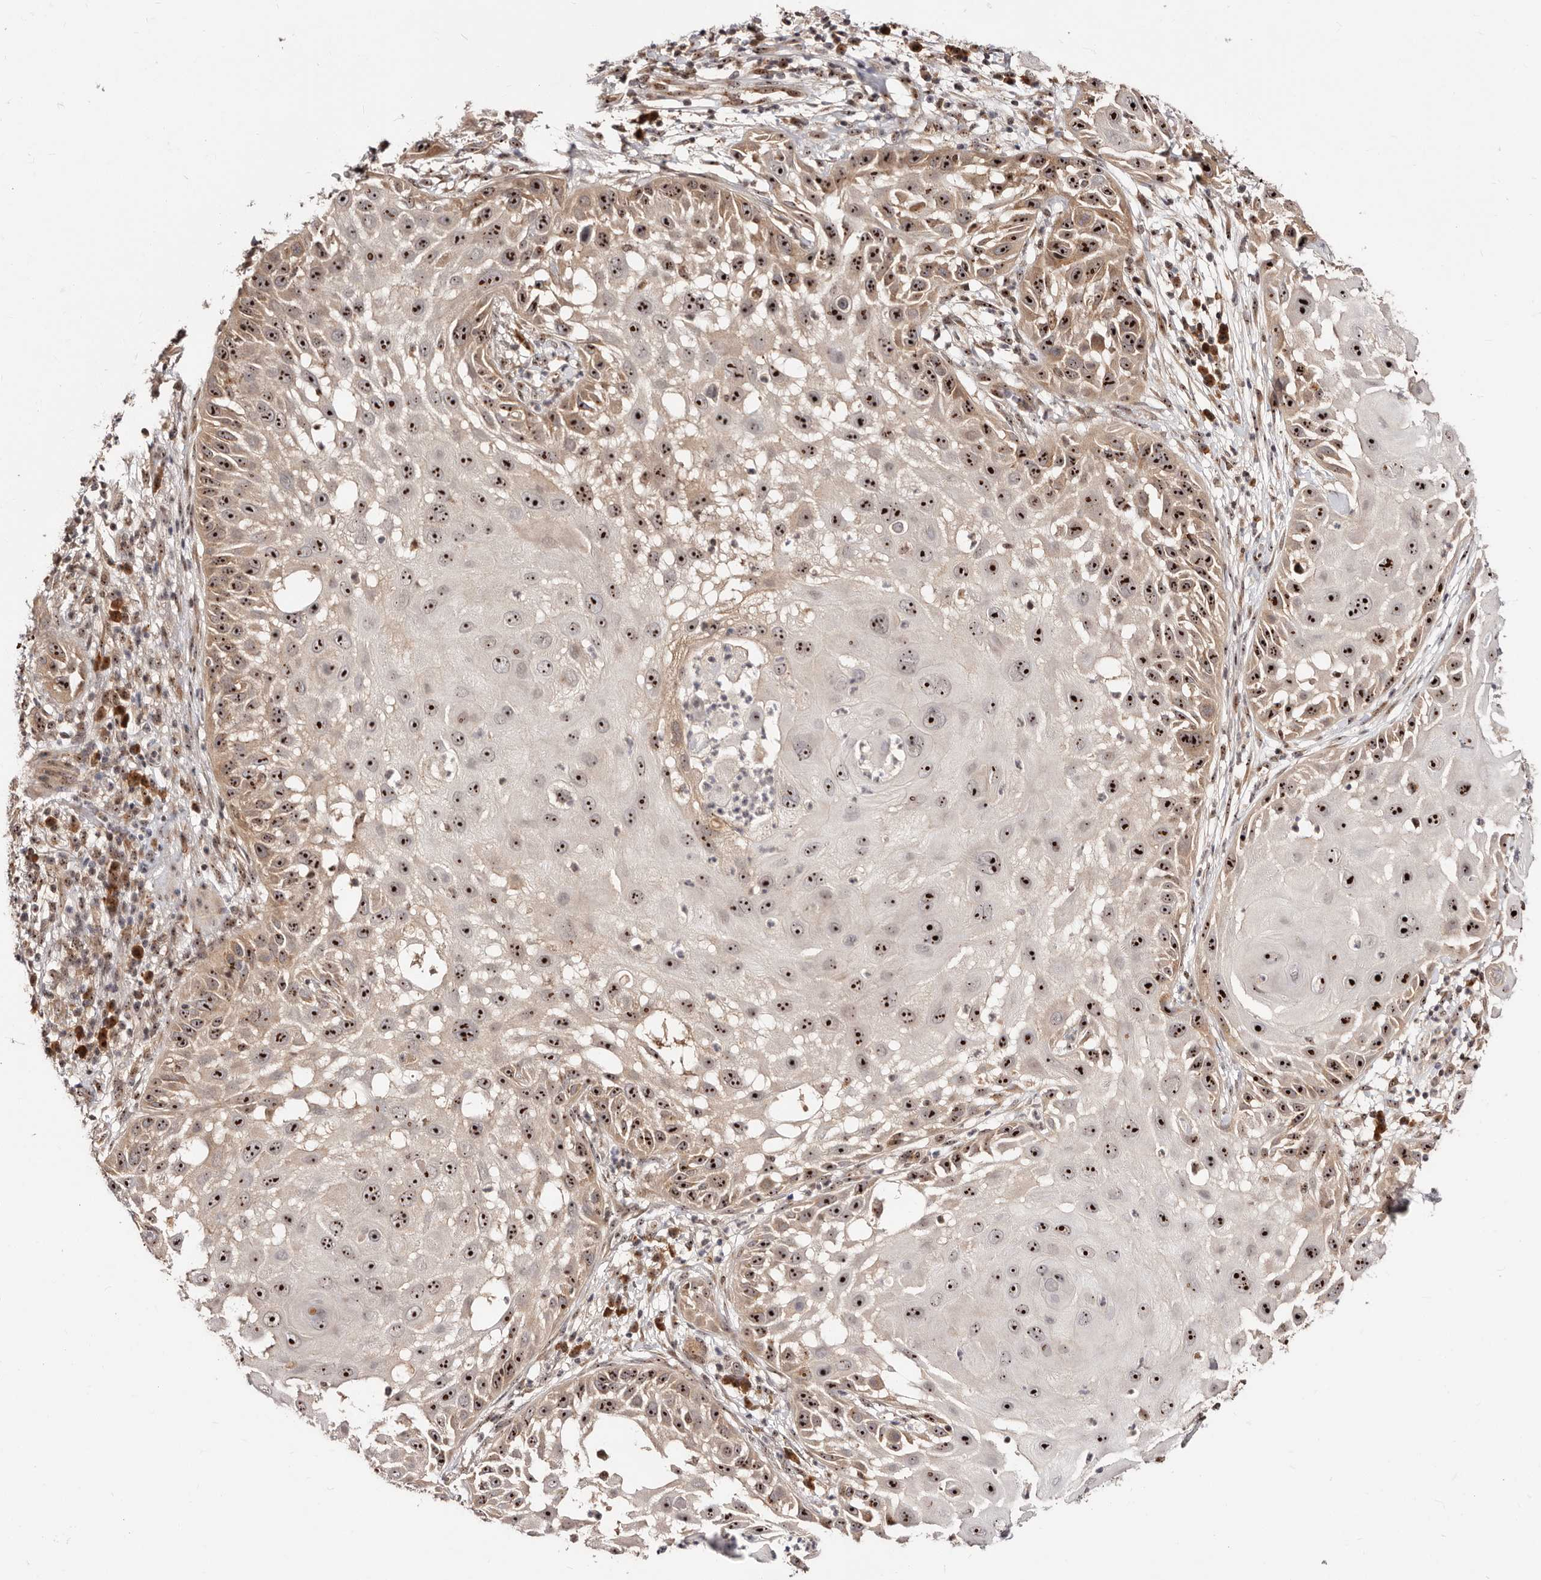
{"staining": {"intensity": "strong", "quantity": ">75%", "location": "nuclear"}, "tissue": "skin cancer", "cell_type": "Tumor cells", "image_type": "cancer", "snomed": [{"axis": "morphology", "description": "Squamous cell carcinoma, NOS"}, {"axis": "topography", "description": "Skin"}], "caption": "About >75% of tumor cells in human squamous cell carcinoma (skin) reveal strong nuclear protein staining as visualized by brown immunohistochemical staining.", "gene": "APOL6", "patient": {"sex": "female", "age": 44}}